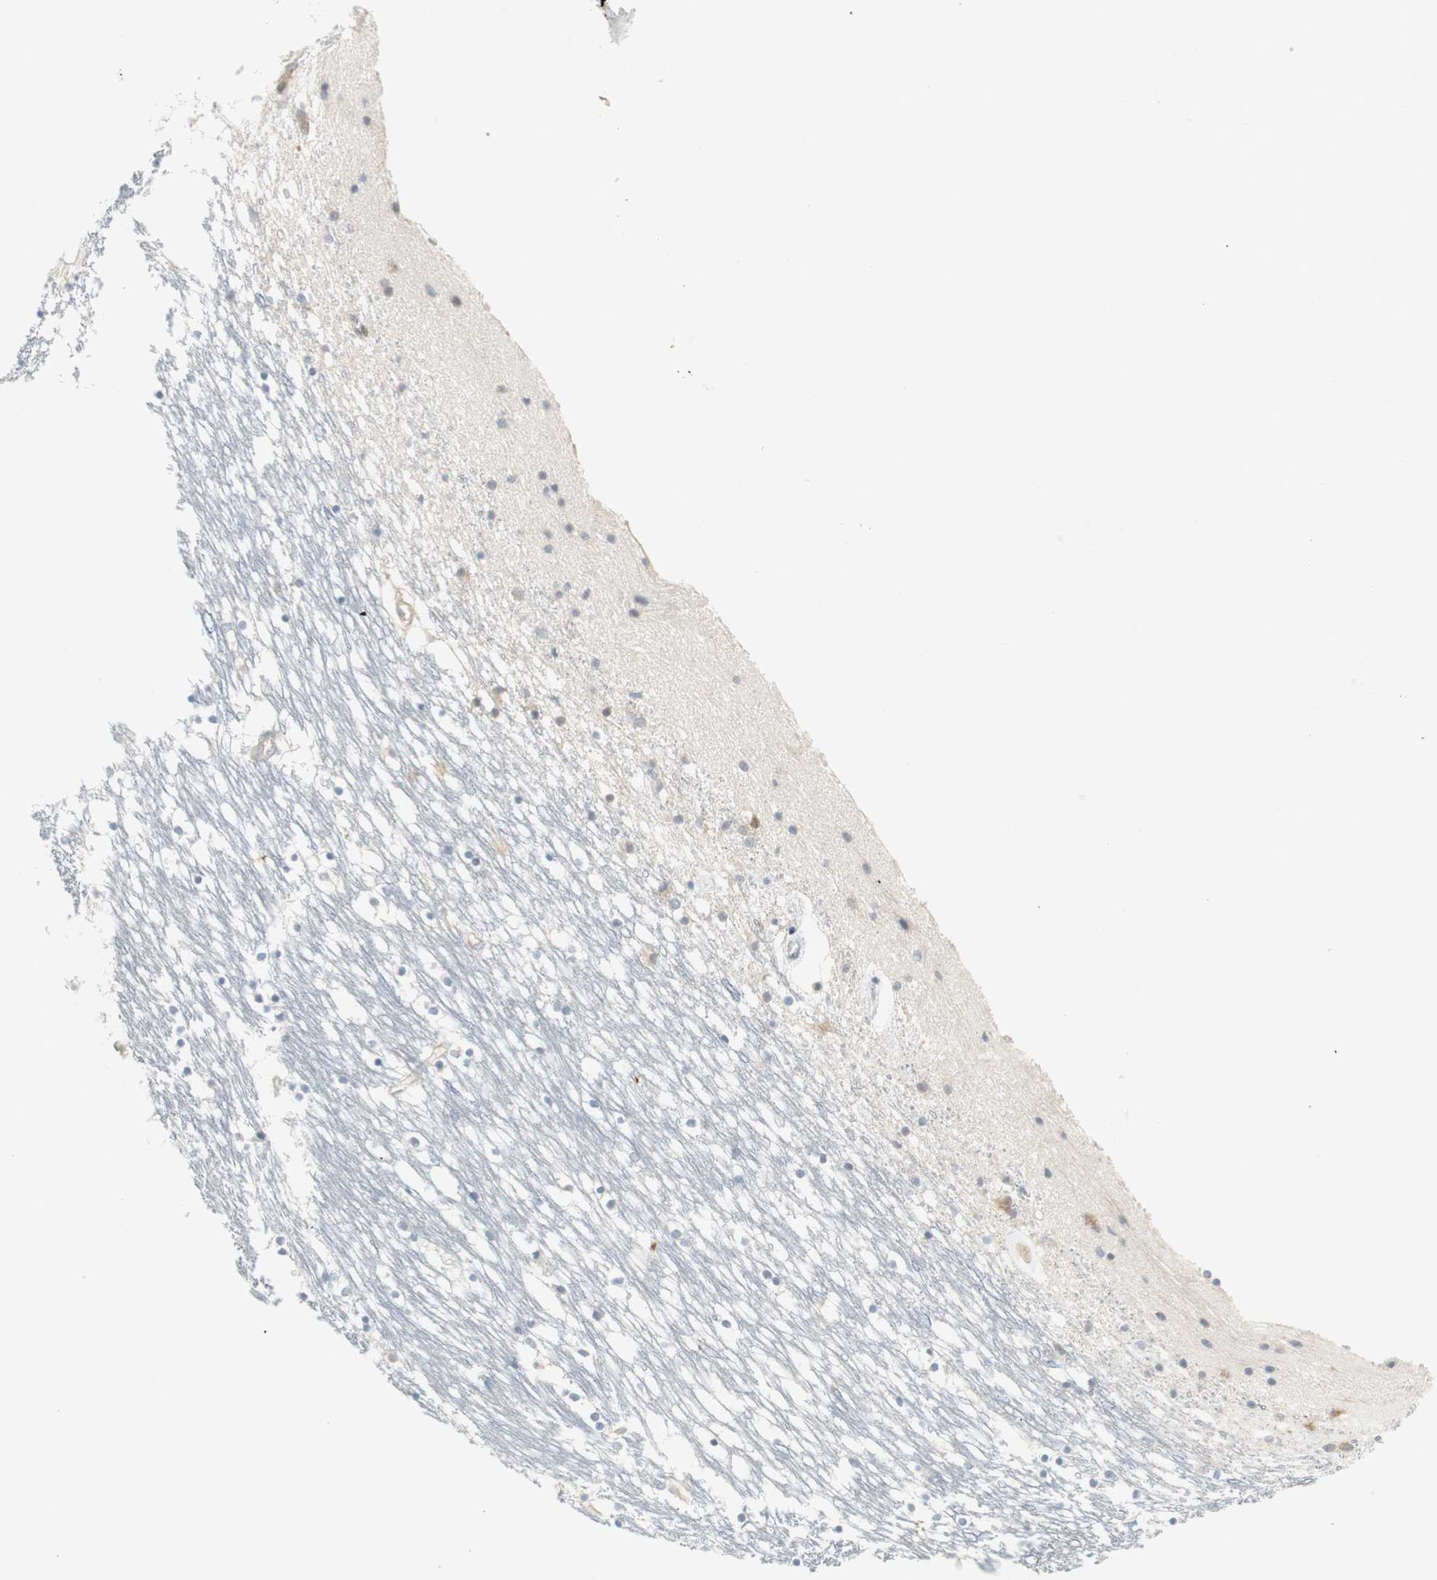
{"staining": {"intensity": "weak", "quantity": "<25%", "location": "cytoplasmic/membranous"}, "tissue": "caudate", "cell_type": "Glial cells", "image_type": "normal", "snomed": [{"axis": "morphology", "description": "Normal tissue, NOS"}, {"axis": "topography", "description": "Lateral ventricle wall"}], "caption": "Glial cells show no significant protein expression in normal caudate.", "gene": "STON1", "patient": {"sex": "male", "age": 45}}